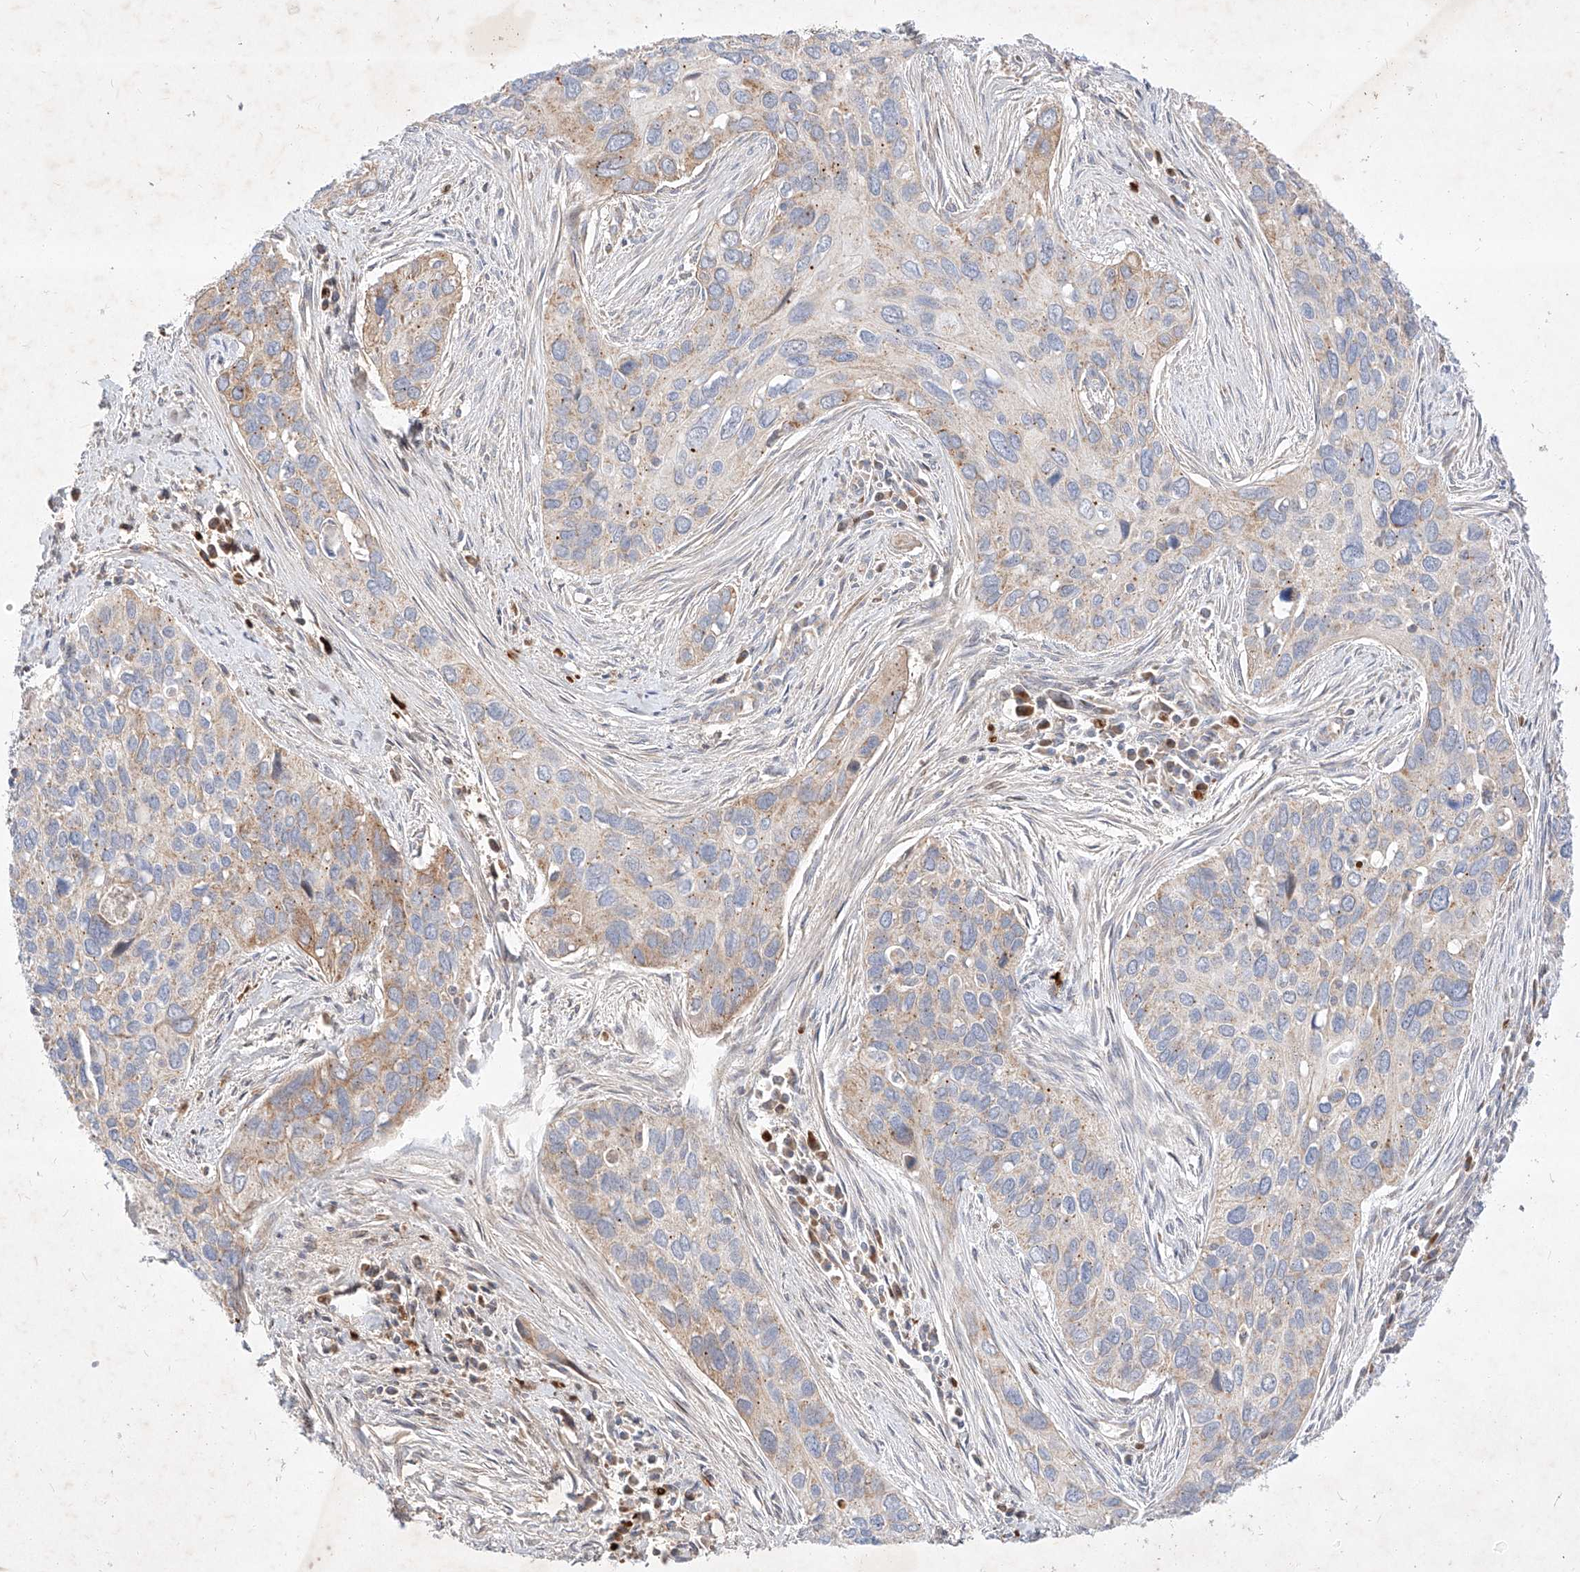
{"staining": {"intensity": "weak", "quantity": "25%-75%", "location": "cytoplasmic/membranous"}, "tissue": "cervical cancer", "cell_type": "Tumor cells", "image_type": "cancer", "snomed": [{"axis": "morphology", "description": "Squamous cell carcinoma, NOS"}, {"axis": "topography", "description": "Cervix"}], "caption": "Squamous cell carcinoma (cervical) tissue exhibits weak cytoplasmic/membranous positivity in about 25%-75% of tumor cells, visualized by immunohistochemistry. The protein of interest is stained brown, and the nuclei are stained in blue (DAB IHC with brightfield microscopy, high magnification).", "gene": "OSGEPL1", "patient": {"sex": "female", "age": 55}}